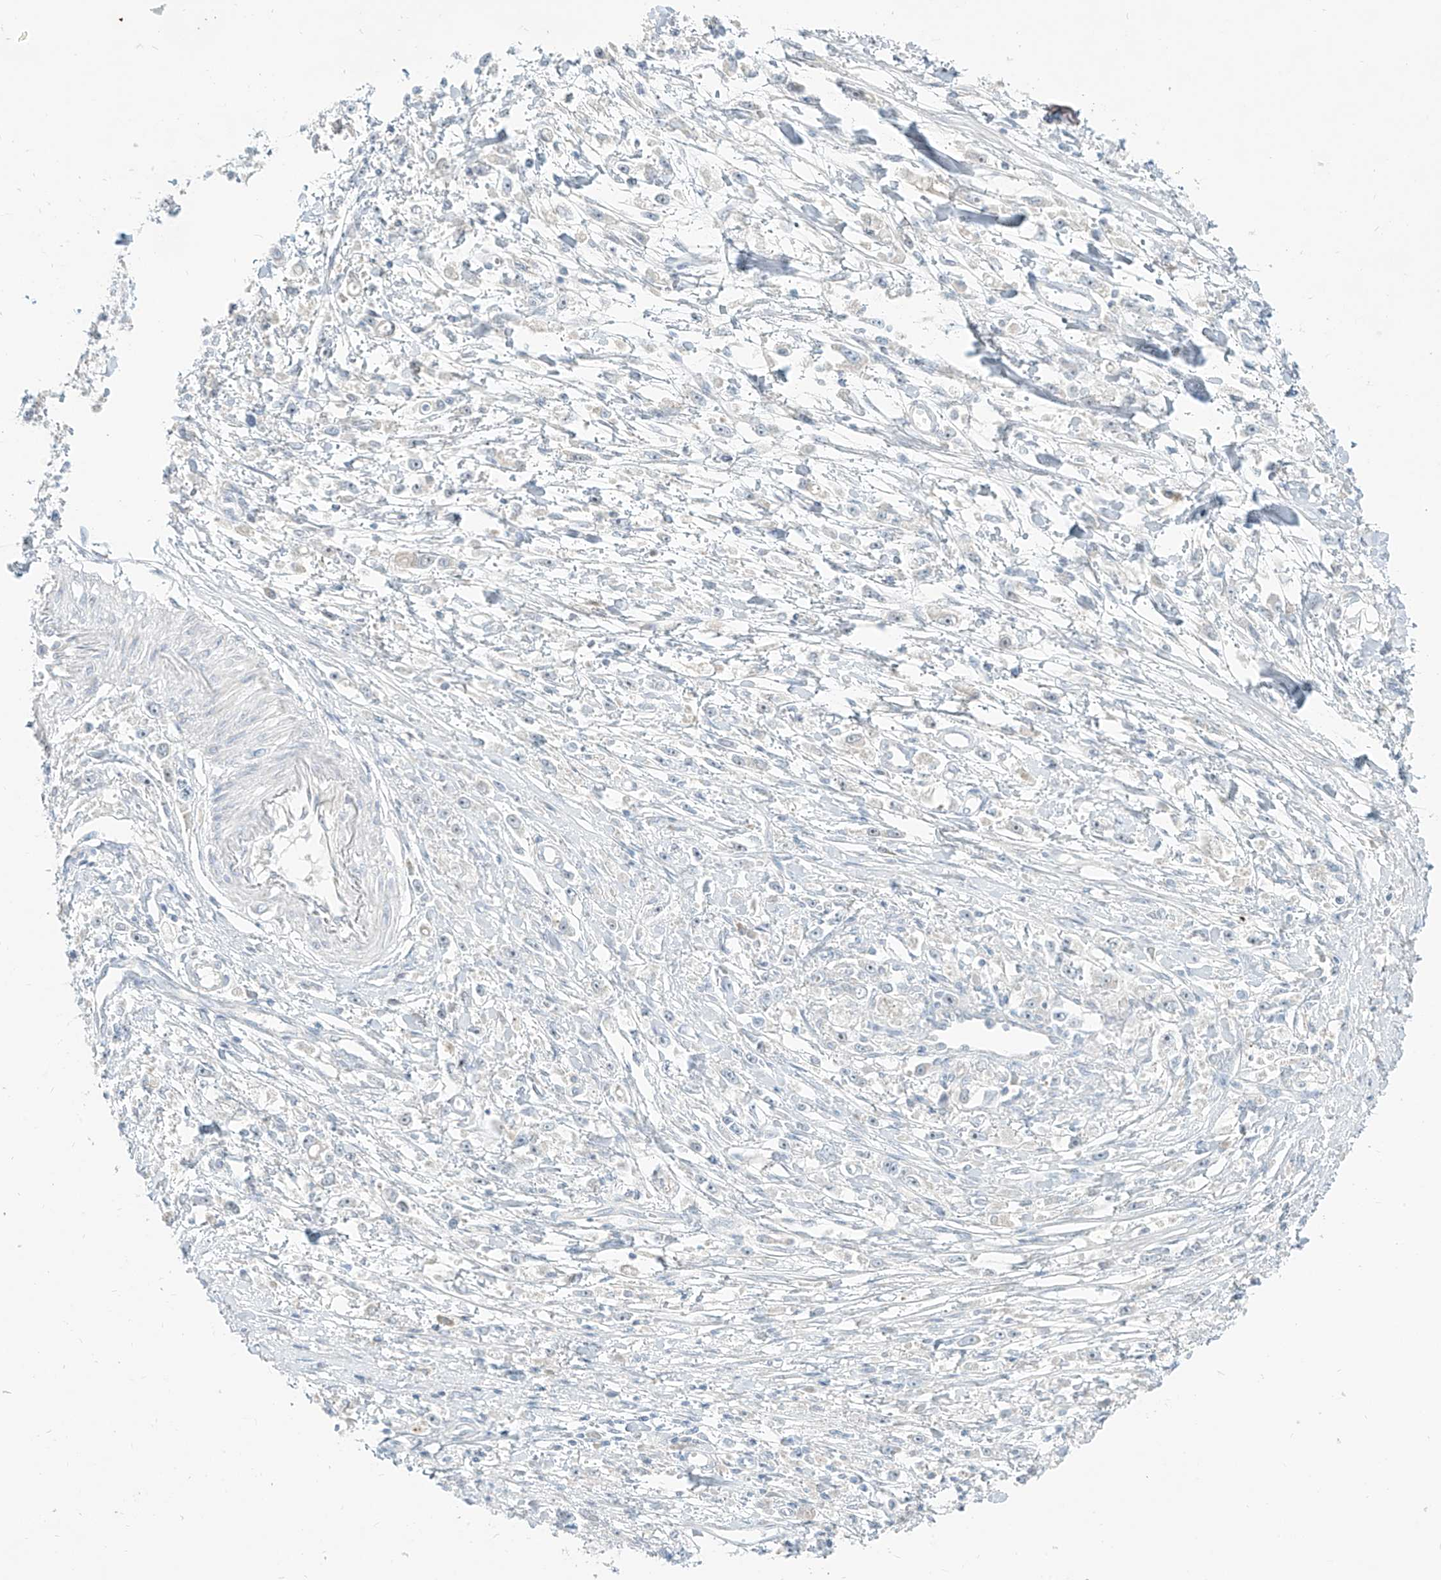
{"staining": {"intensity": "negative", "quantity": "none", "location": "none"}, "tissue": "stomach cancer", "cell_type": "Tumor cells", "image_type": "cancer", "snomed": [{"axis": "morphology", "description": "Adenocarcinoma, NOS"}, {"axis": "topography", "description": "Stomach"}], "caption": "The image reveals no significant positivity in tumor cells of stomach cancer.", "gene": "C2orf42", "patient": {"sex": "female", "age": 59}}